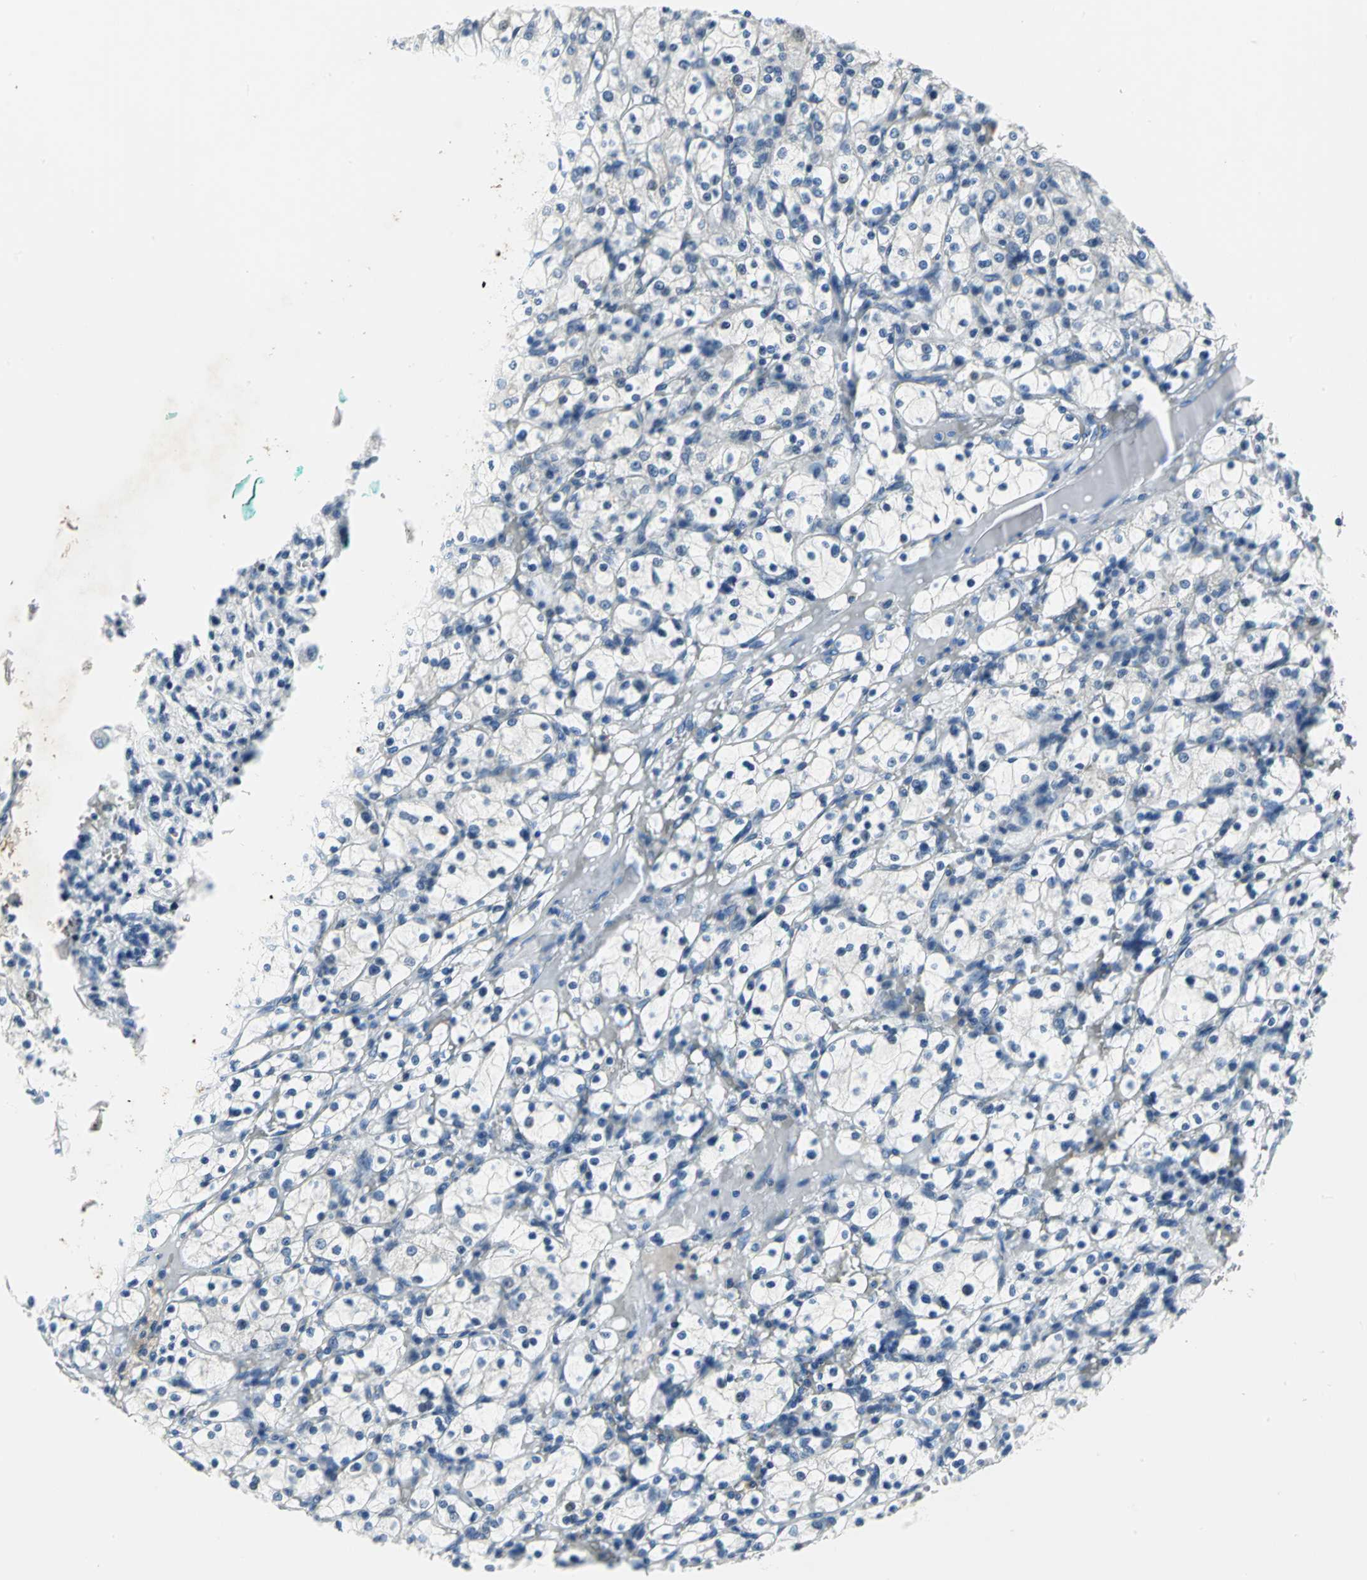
{"staining": {"intensity": "negative", "quantity": "none", "location": "none"}, "tissue": "renal cancer", "cell_type": "Tumor cells", "image_type": "cancer", "snomed": [{"axis": "morphology", "description": "Adenocarcinoma, NOS"}, {"axis": "topography", "description": "Kidney"}], "caption": "An image of adenocarcinoma (renal) stained for a protein reveals no brown staining in tumor cells.", "gene": "MYBBP1A", "patient": {"sex": "female", "age": 83}}